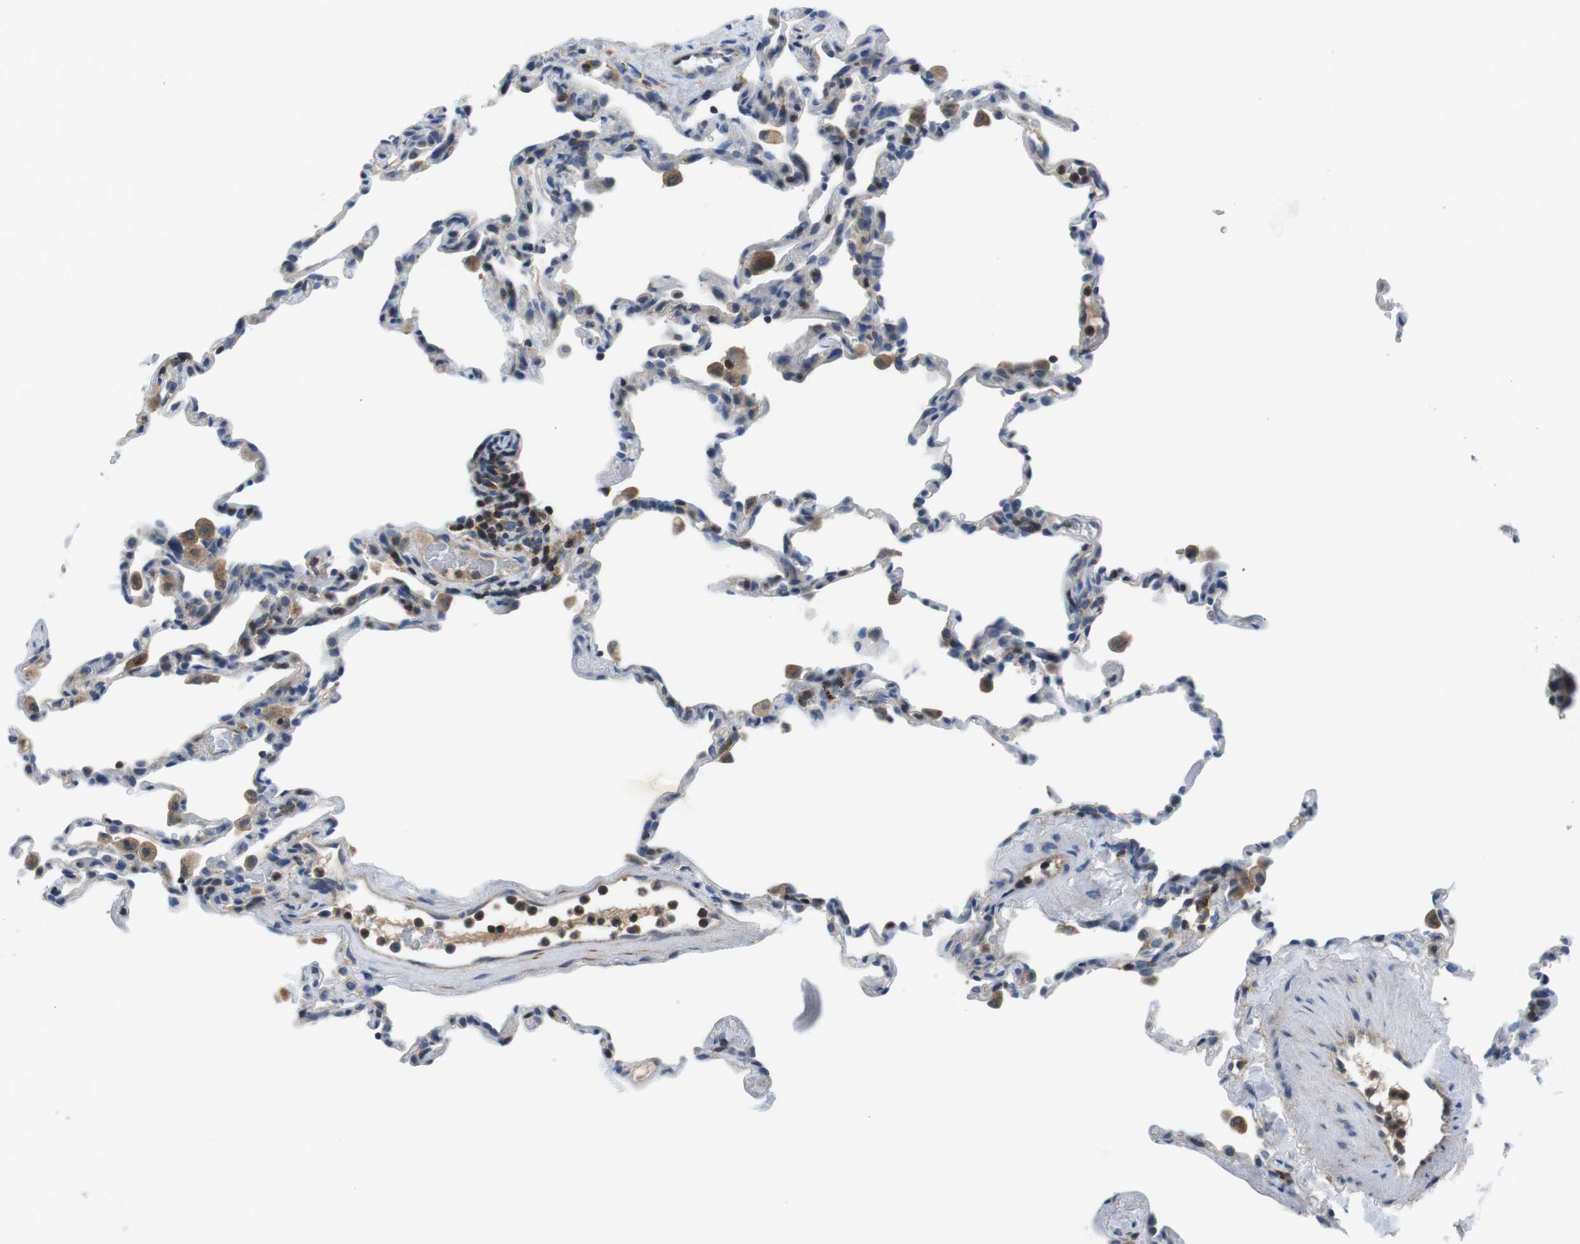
{"staining": {"intensity": "negative", "quantity": "none", "location": "none"}, "tissue": "lung", "cell_type": "Alveolar cells", "image_type": "normal", "snomed": [{"axis": "morphology", "description": "Normal tissue, NOS"}, {"axis": "topography", "description": "Lung"}], "caption": "Photomicrograph shows no significant protein expression in alveolar cells of normal lung.", "gene": "PIK3CD", "patient": {"sex": "male", "age": 59}}